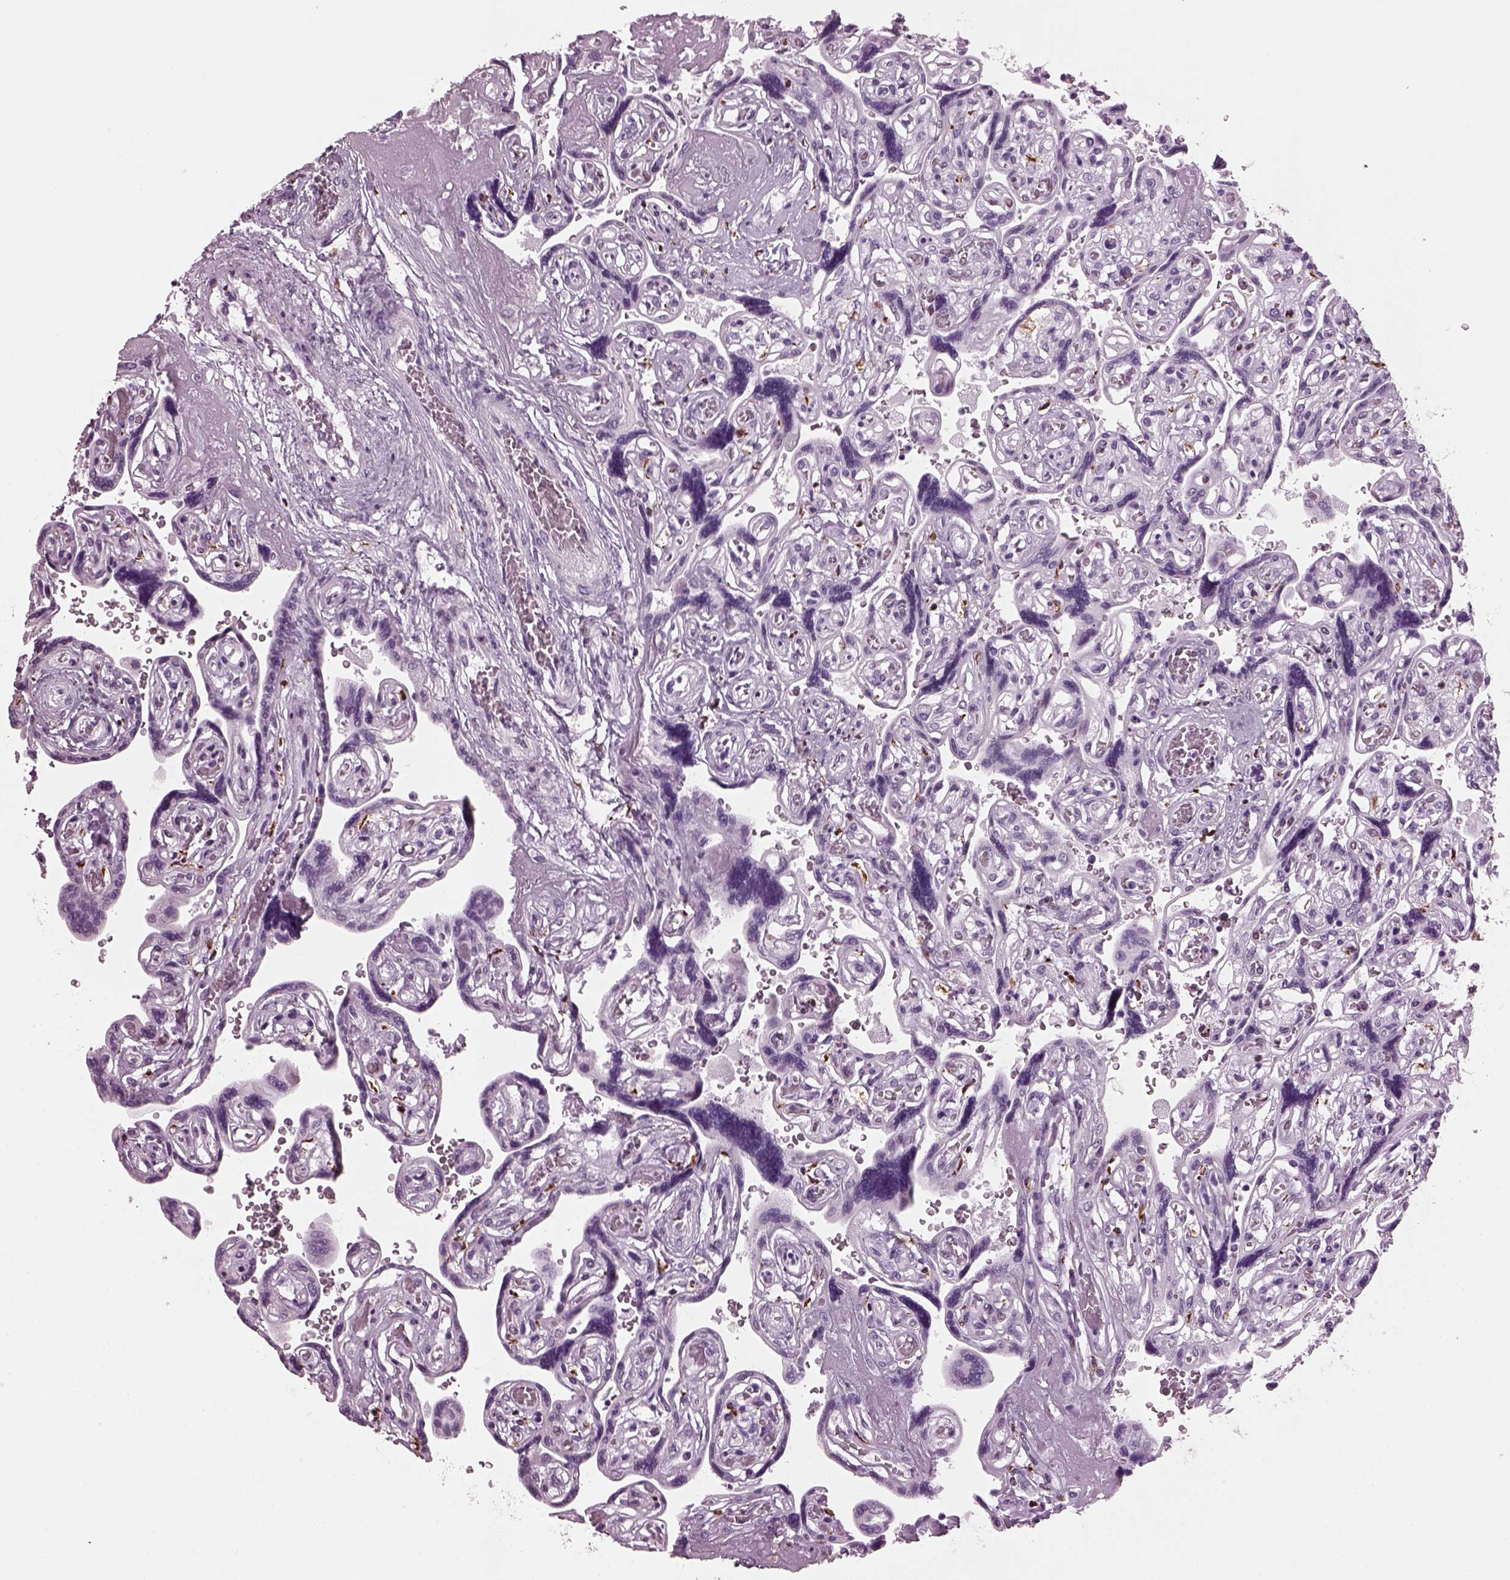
{"staining": {"intensity": "strong", "quantity": "<25%", "location": "nuclear"}, "tissue": "placenta", "cell_type": "Decidual cells", "image_type": "normal", "snomed": [{"axis": "morphology", "description": "Normal tissue, NOS"}, {"axis": "topography", "description": "Placenta"}], "caption": "Brown immunohistochemical staining in normal human placenta displays strong nuclear staining in approximately <25% of decidual cells.", "gene": "PRR9", "patient": {"sex": "female", "age": 32}}